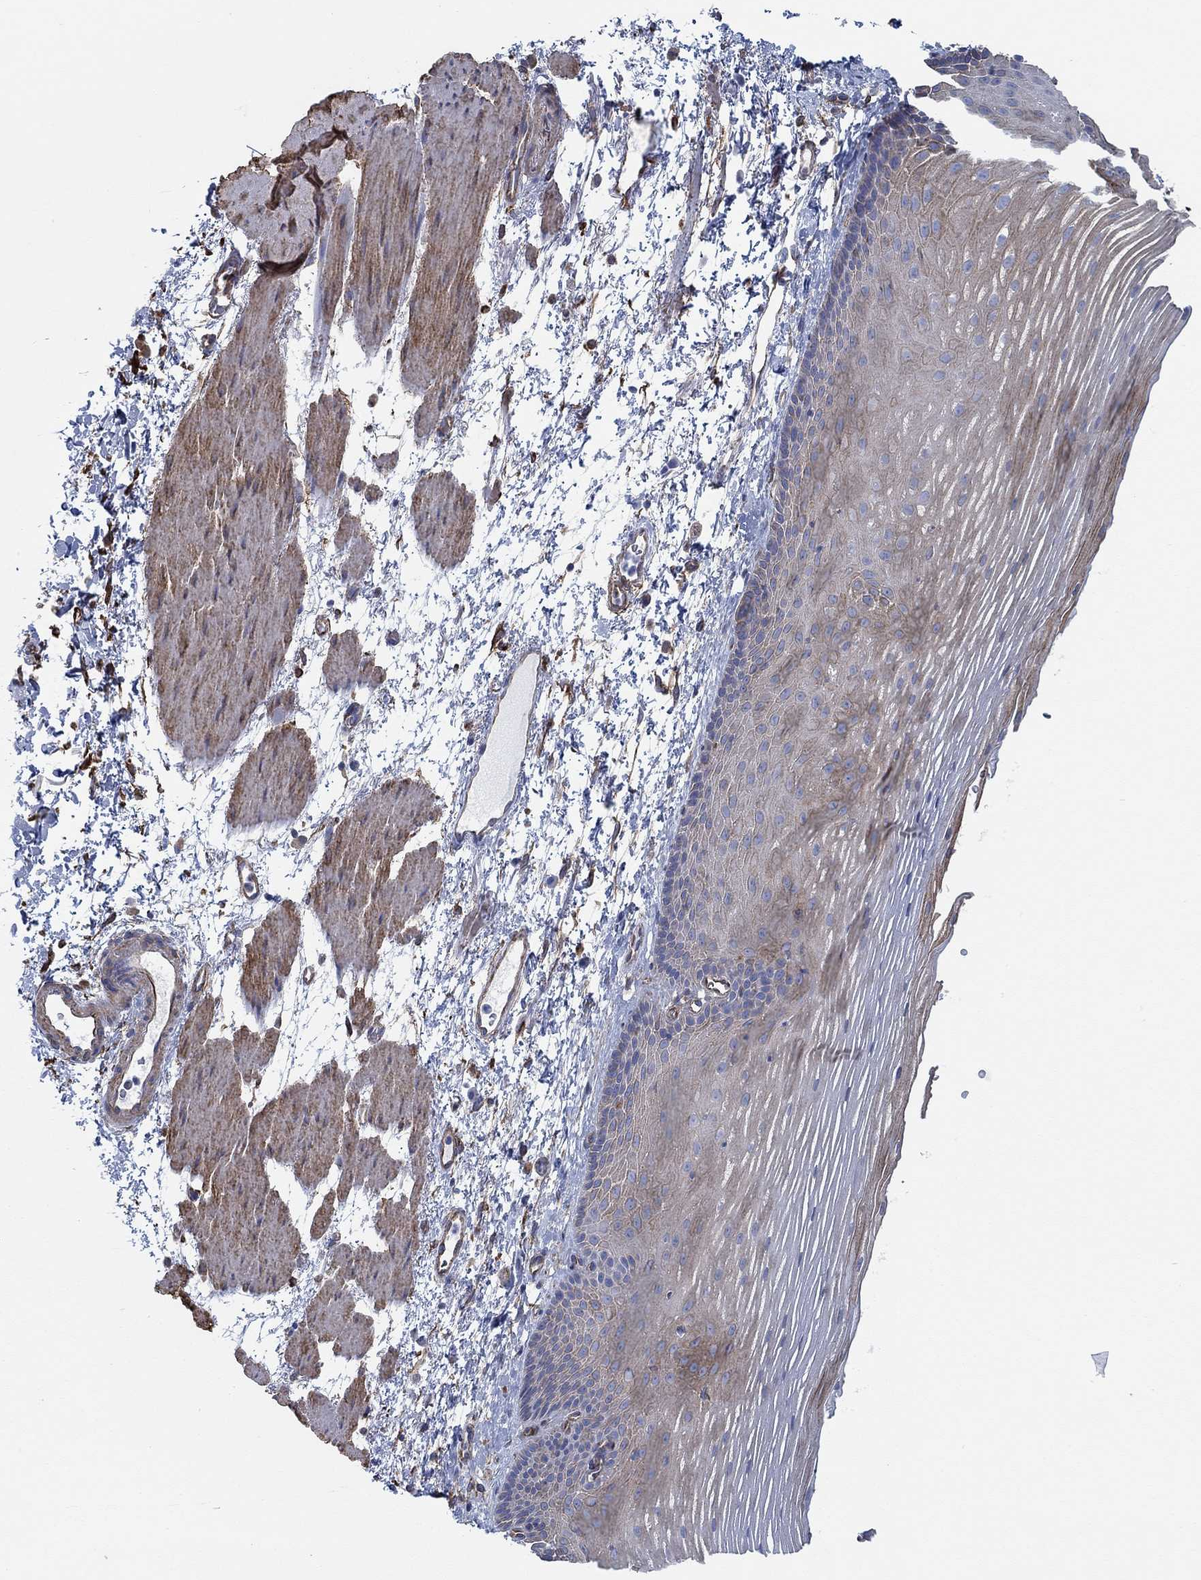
{"staining": {"intensity": "moderate", "quantity": "25%-75%", "location": "cytoplasmic/membranous"}, "tissue": "esophagus", "cell_type": "Squamous epithelial cells", "image_type": "normal", "snomed": [{"axis": "morphology", "description": "Normal tissue, NOS"}, {"axis": "topography", "description": "Esophagus"}], "caption": "A histopathology image of esophagus stained for a protein reveals moderate cytoplasmic/membranous brown staining in squamous epithelial cells. The staining is performed using DAB (3,3'-diaminobenzidine) brown chromogen to label protein expression. The nuclei are counter-stained blue using hematoxylin.", "gene": "STC2", "patient": {"sex": "male", "age": 76}}